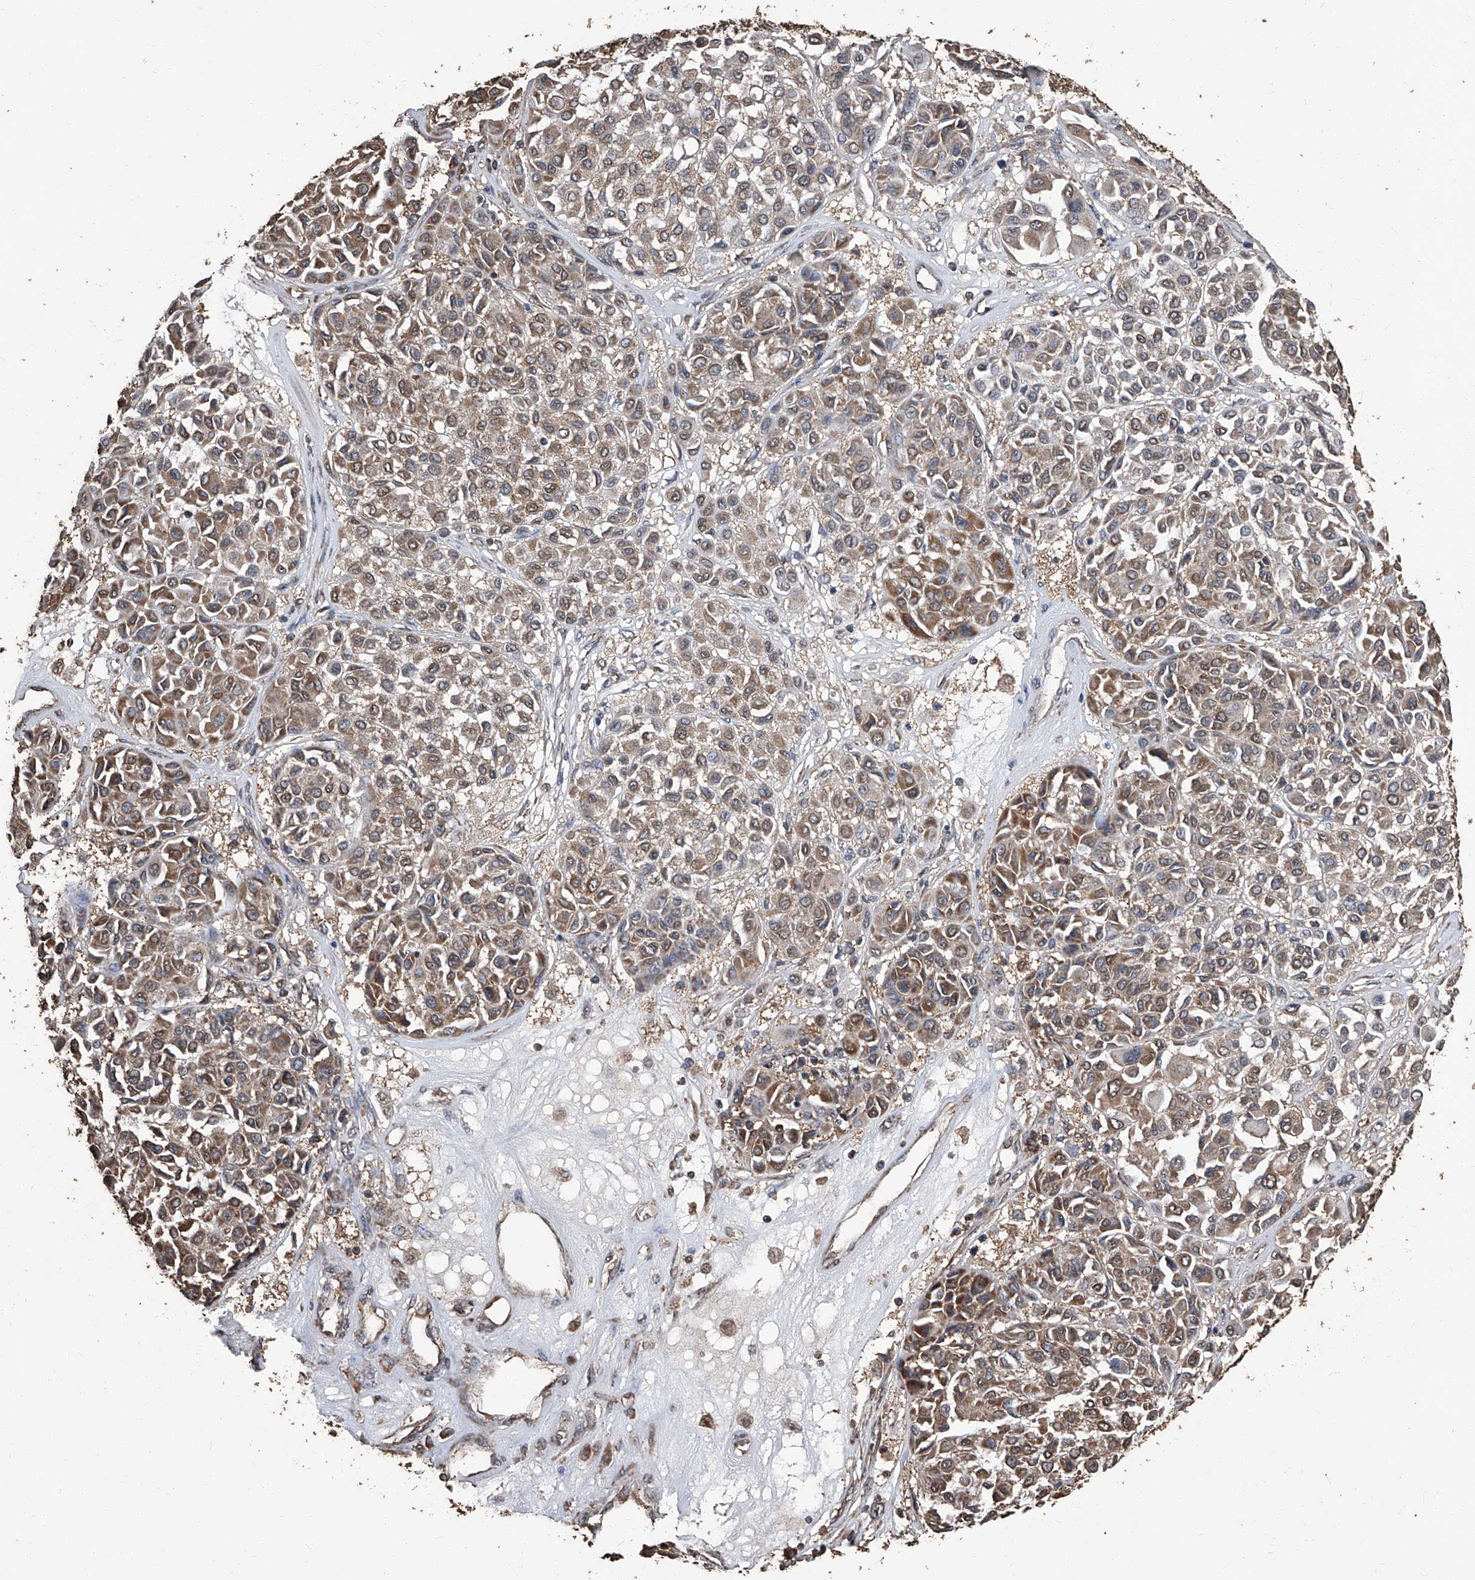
{"staining": {"intensity": "moderate", "quantity": ">75%", "location": "cytoplasmic/membranous"}, "tissue": "melanoma", "cell_type": "Tumor cells", "image_type": "cancer", "snomed": [{"axis": "morphology", "description": "Malignant melanoma, Metastatic site"}, {"axis": "topography", "description": "Soft tissue"}], "caption": "Approximately >75% of tumor cells in human melanoma exhibit moderate cytoplasmic/membranous protein positivity as visualized by brown immunohistochemical staining.", "gene": "STARD7", "patient": {"sex": "male", "age": 41}}